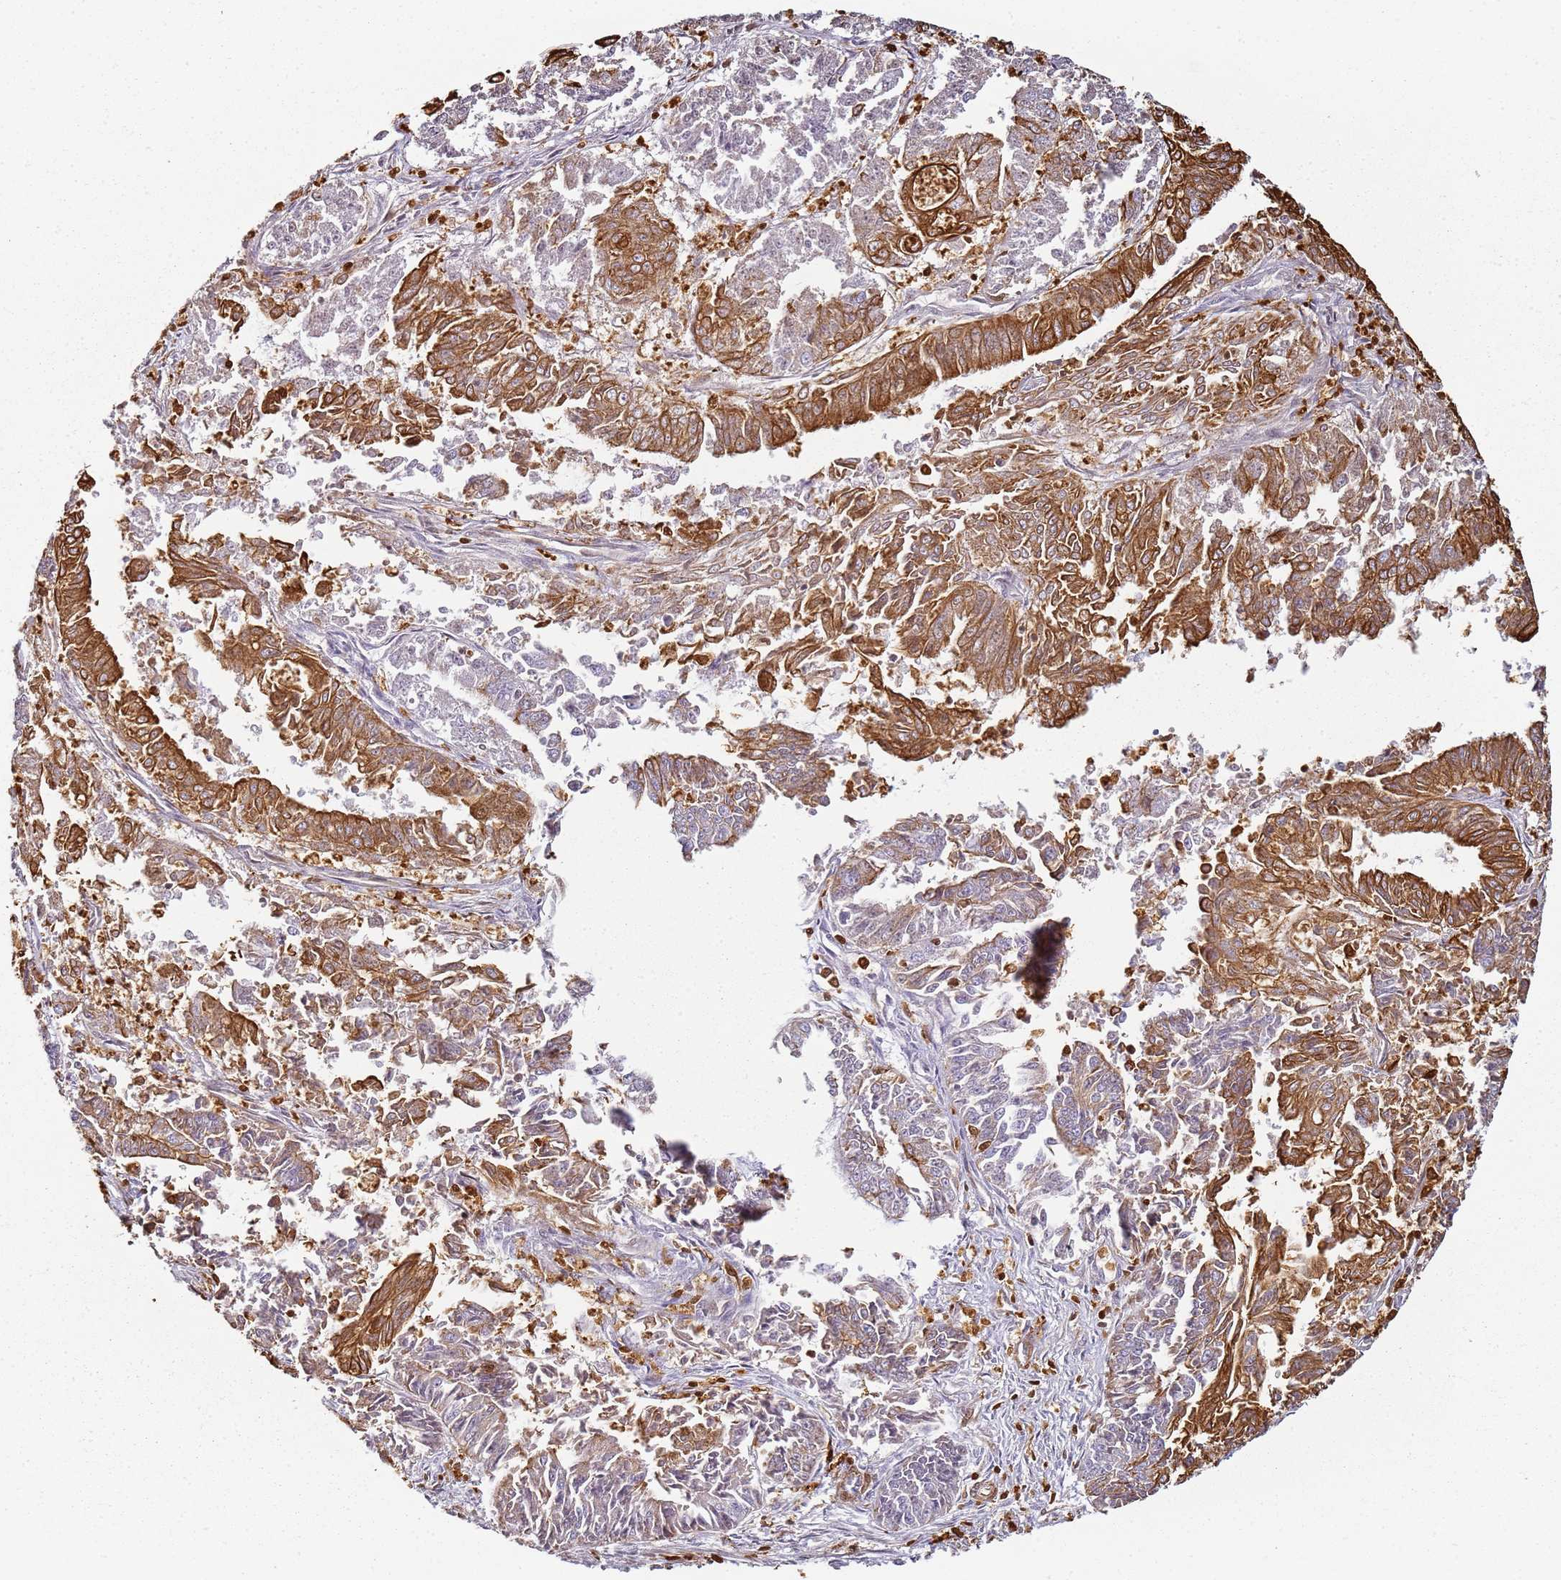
{"staining": {"intensity": "moderate", "quantity": "25%-75%", "location": "cytoplasmic/membranous"}, "tissue": "endometrial cancer", "cell_type": "Tumor cells", "image_type": "cancer", "snomed": [{"axis": "morphology", "description": "Adenocarcinoma, NOS"}, {"axis": "topography", "description": "Endometrium"}], "caption": "Immunohistochemical staining of endometrial cancer (adenocarcinoma) exhibits medium levels of moderate cytoplasmic/membranous protein staining in approximately 25%-75% of tumor cells. The protein of interest is shown in brown color, while the nuclei are stained blue.", "gene": "S100A4", "patient": {"sex": "female", "age": 73}}